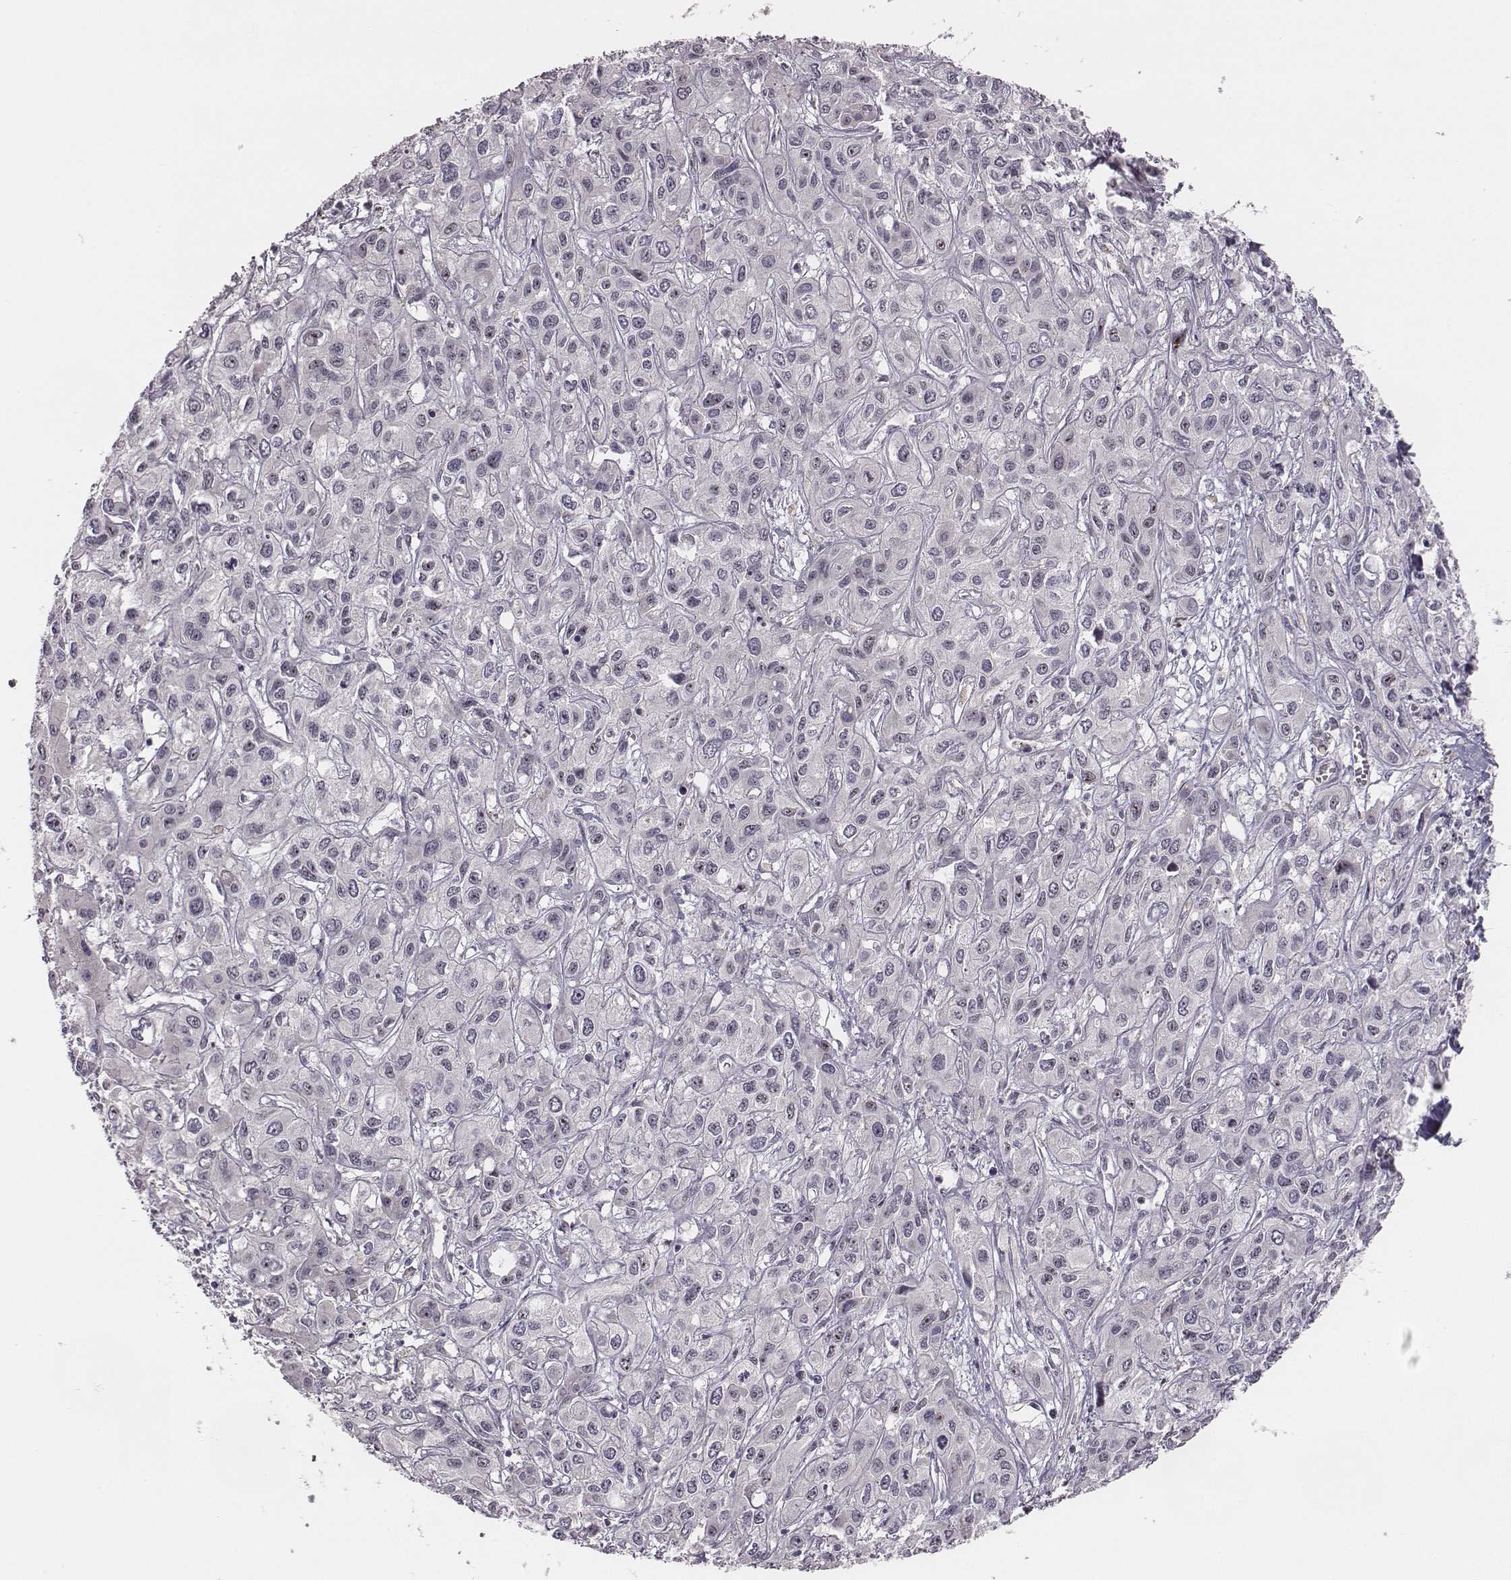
{"staining": {"intensity": "negative", "quantity": "none", "location": "none"}, "tissue": "liver cancer", "cell_type": "Tumor cells", "image_type": "cancer", "snomed": [{"axis": "morphology", "description": "Cholangiocarcinoma"}, {"axis": "topography", "description": "Liver"}], "caption": "This is an immunohistochemistry (IHC) histopathology image of human liver cancer. There is no expression in tumor cells.", "gene": "NIFK", "patient": {"sex": "female", "age": 66}}